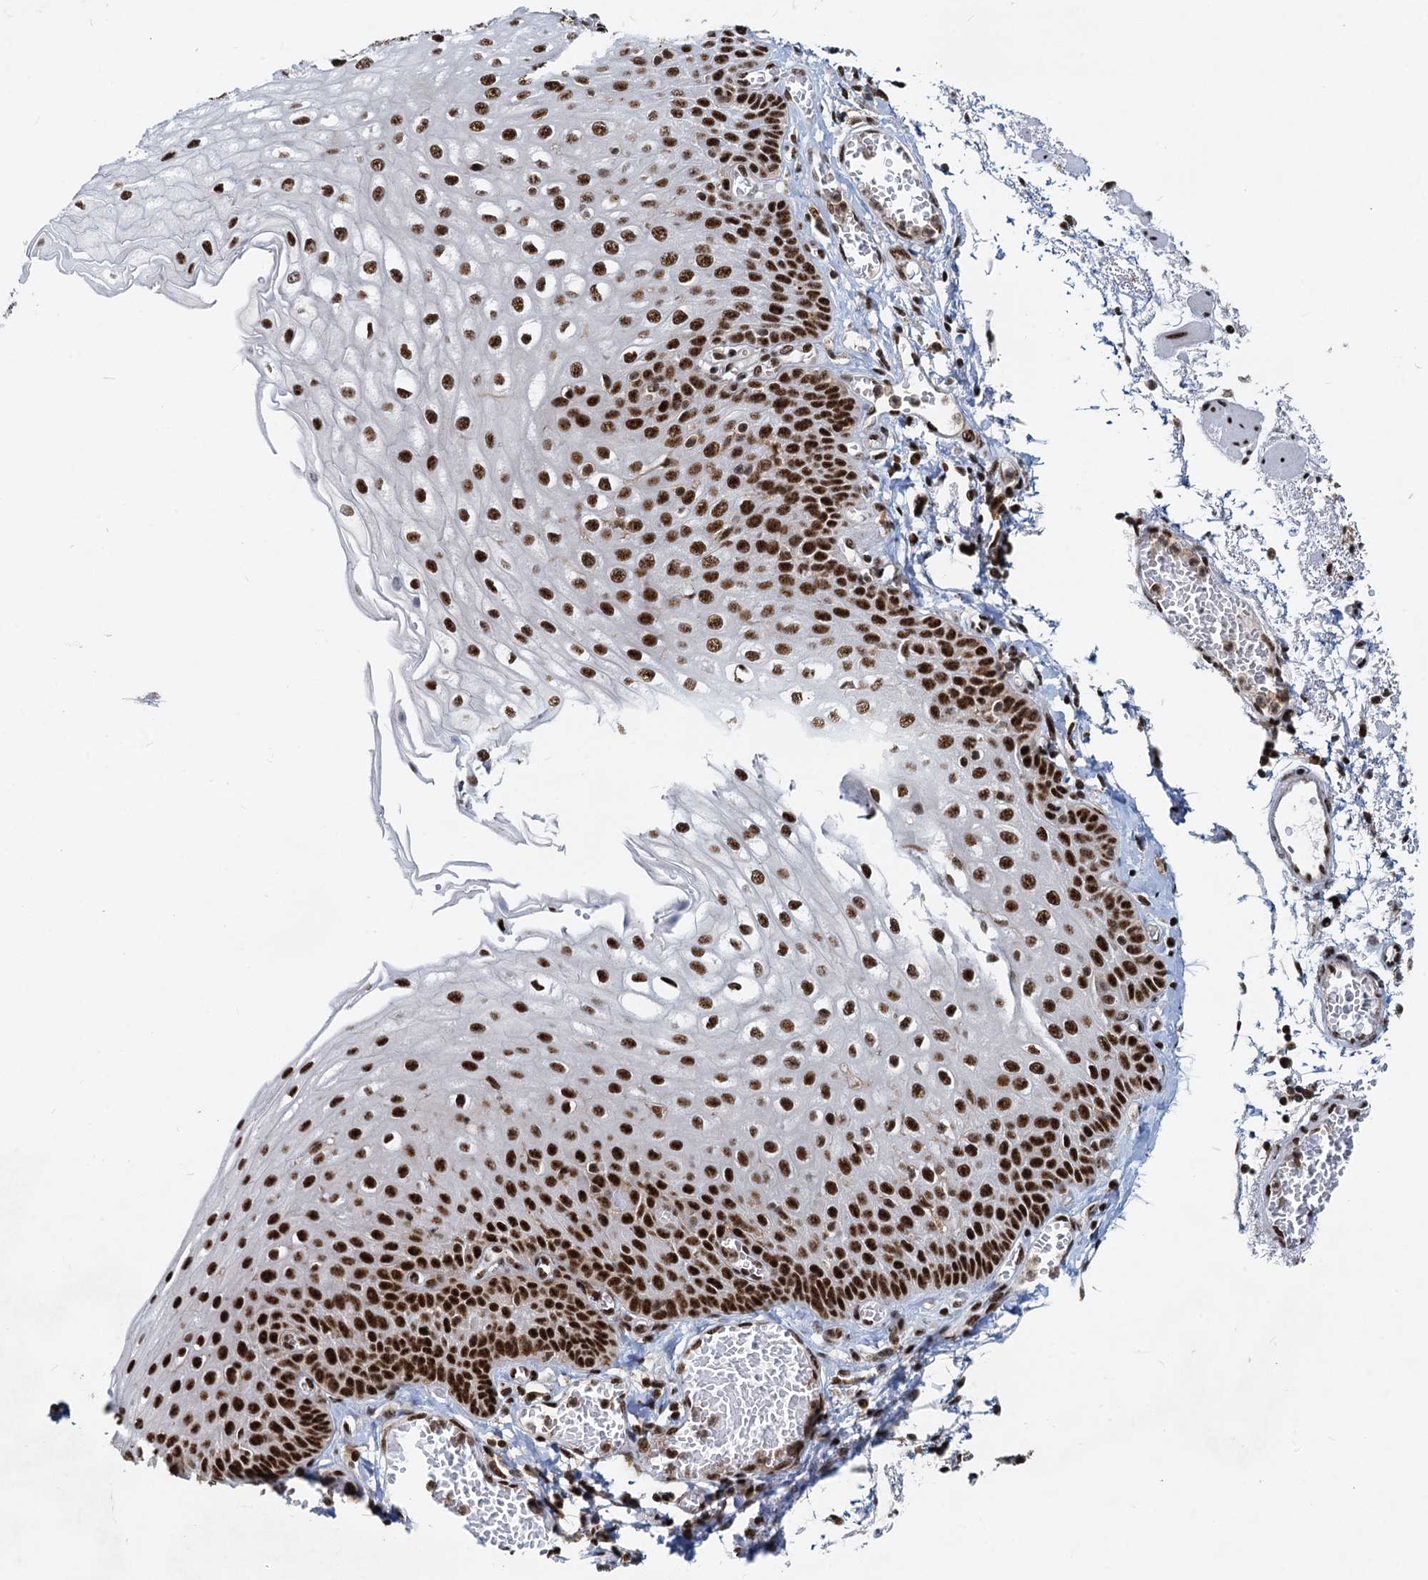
{"staining": {"intensity": "strong", "quantity": ">75%", "location": "nuclear"}, "tissue": "esophagus", "cell_type": "Squamous epithelial cells", "image_type": "normal", "snomed": [{"axis": "morphology", "description": "Normal tissue, NOS"}, {"axis": "topography", "description": "Esophagus"}], "caption": "The photomicrograph demonstrates immunohistochemical staining of benign esophagus. There is strong nuclear expression is appreciated in approximately >75% of squamous epithelial cells.", "gene": "RBM26", "patient": {"sex": "male", "age": 81}}